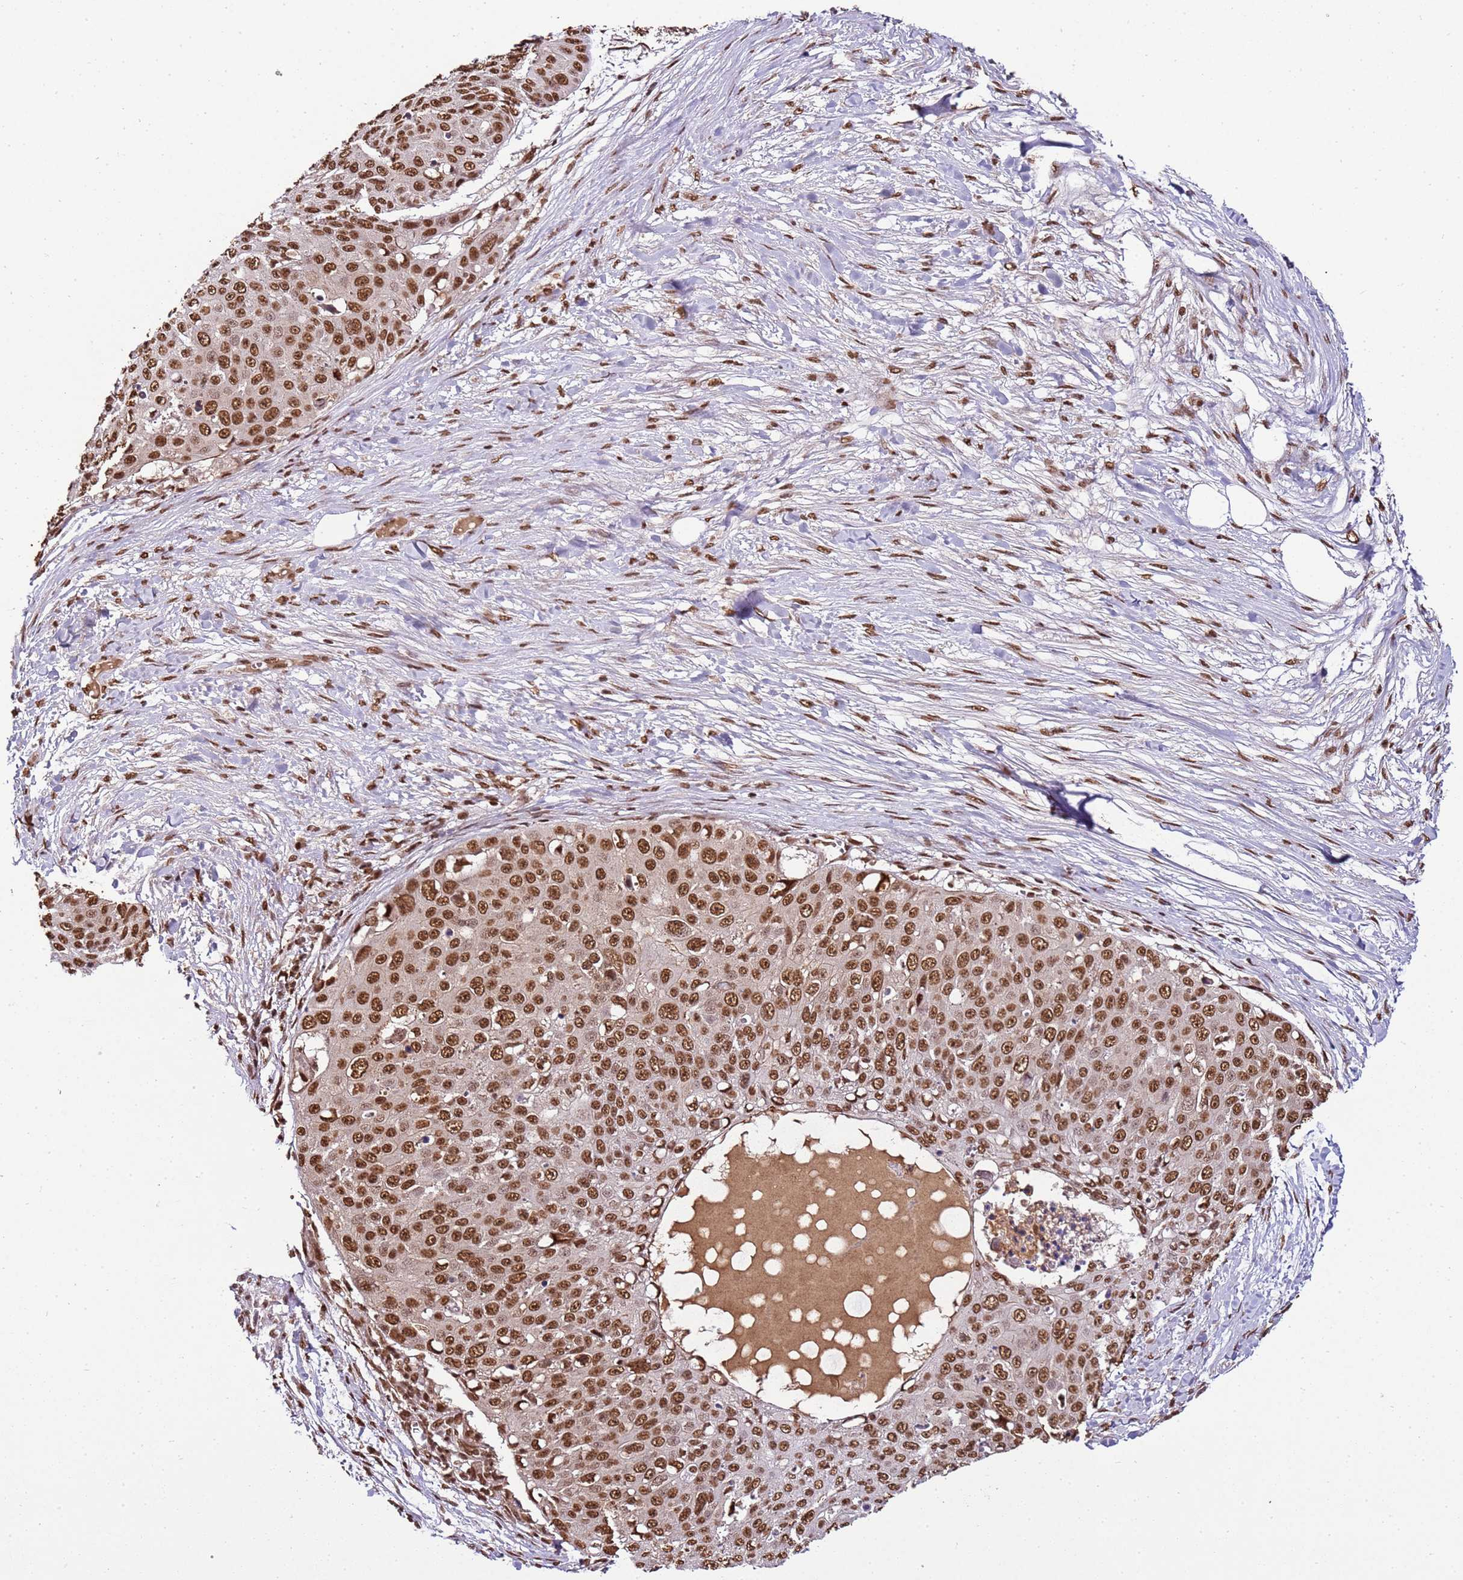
{"staining": {"intensity": "moderate", "quantity": ">75%", "location": "nuclear"}, "tissue": "skin cancer", "cell_type": "Tumor cells", "image_type": "cancer", "snomed": [{"axis": "morphology", "description": "Squamous cell carcinoma, NOS"}, {"axis": "topography", "description": "Skin"}], "caption": "A photomicrograph showing moderate nuclear expression in approximately >75% of tumor cells in skin cancer (squamous cell carcinoma), as visualized by brown immunohistochemical staining.", "gene": "ZBTB12", "patient": {"sex": "male", "age": 71}}